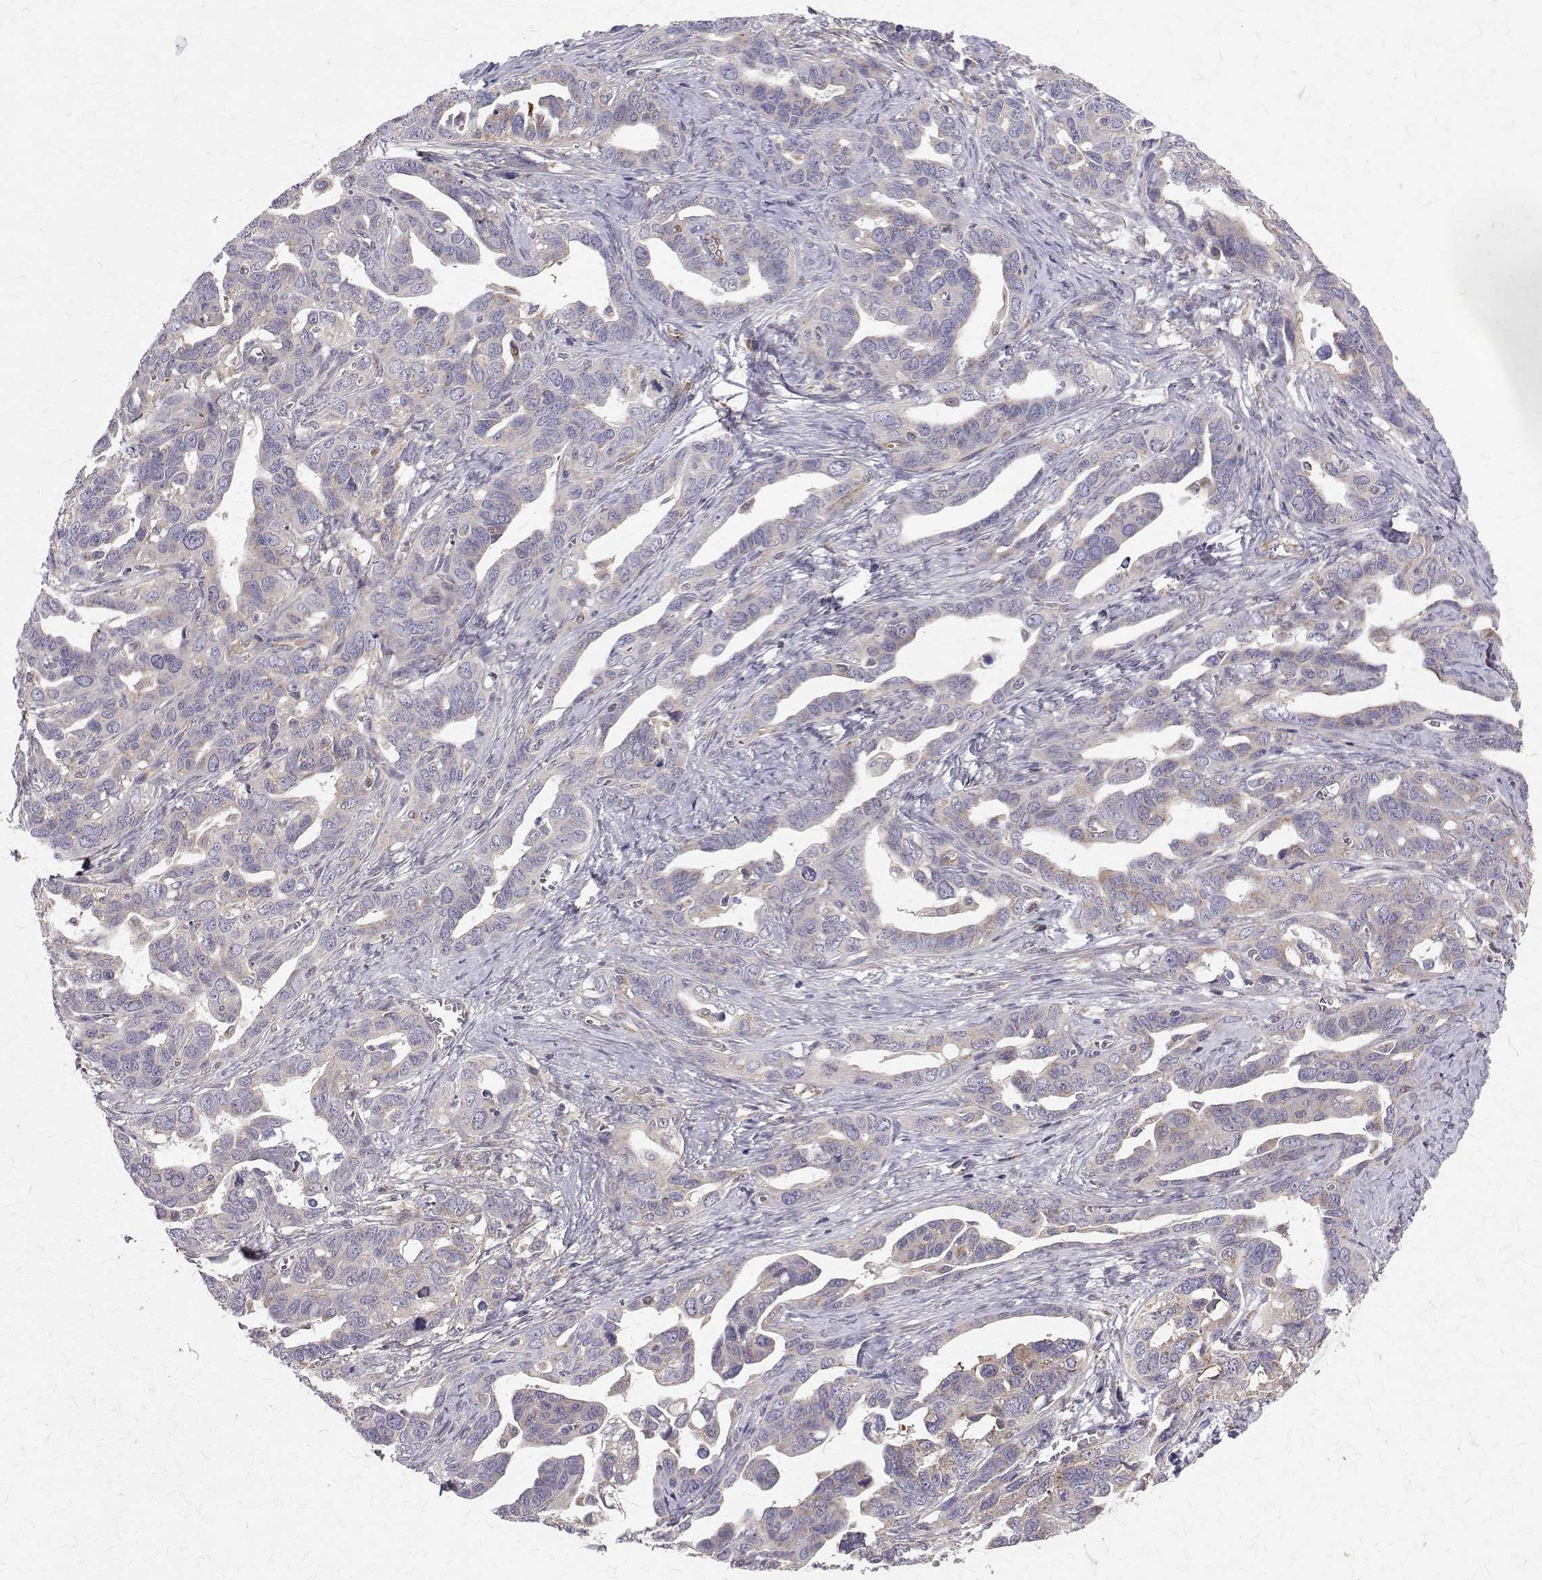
{"staining": {"intensity": "negative", "quantity": "none", "location": "none"}, "tissue": "ovarian cancer", "cell_type": "Tumor cells", "image_type": "cancer", "snomed": [{"axis": "morphology", "description": "Cystadenocarcinoma, serous, NOS"}, {"axis": "topography", "description": "Ovary"}], "caption": "The photomicrograph exhibits no significant positivity in tumor cells of serous cystadenocarcinoma (ovarian).", "gene": "ARFGAP1", "patient": {"sex": "female", "age": 69}}